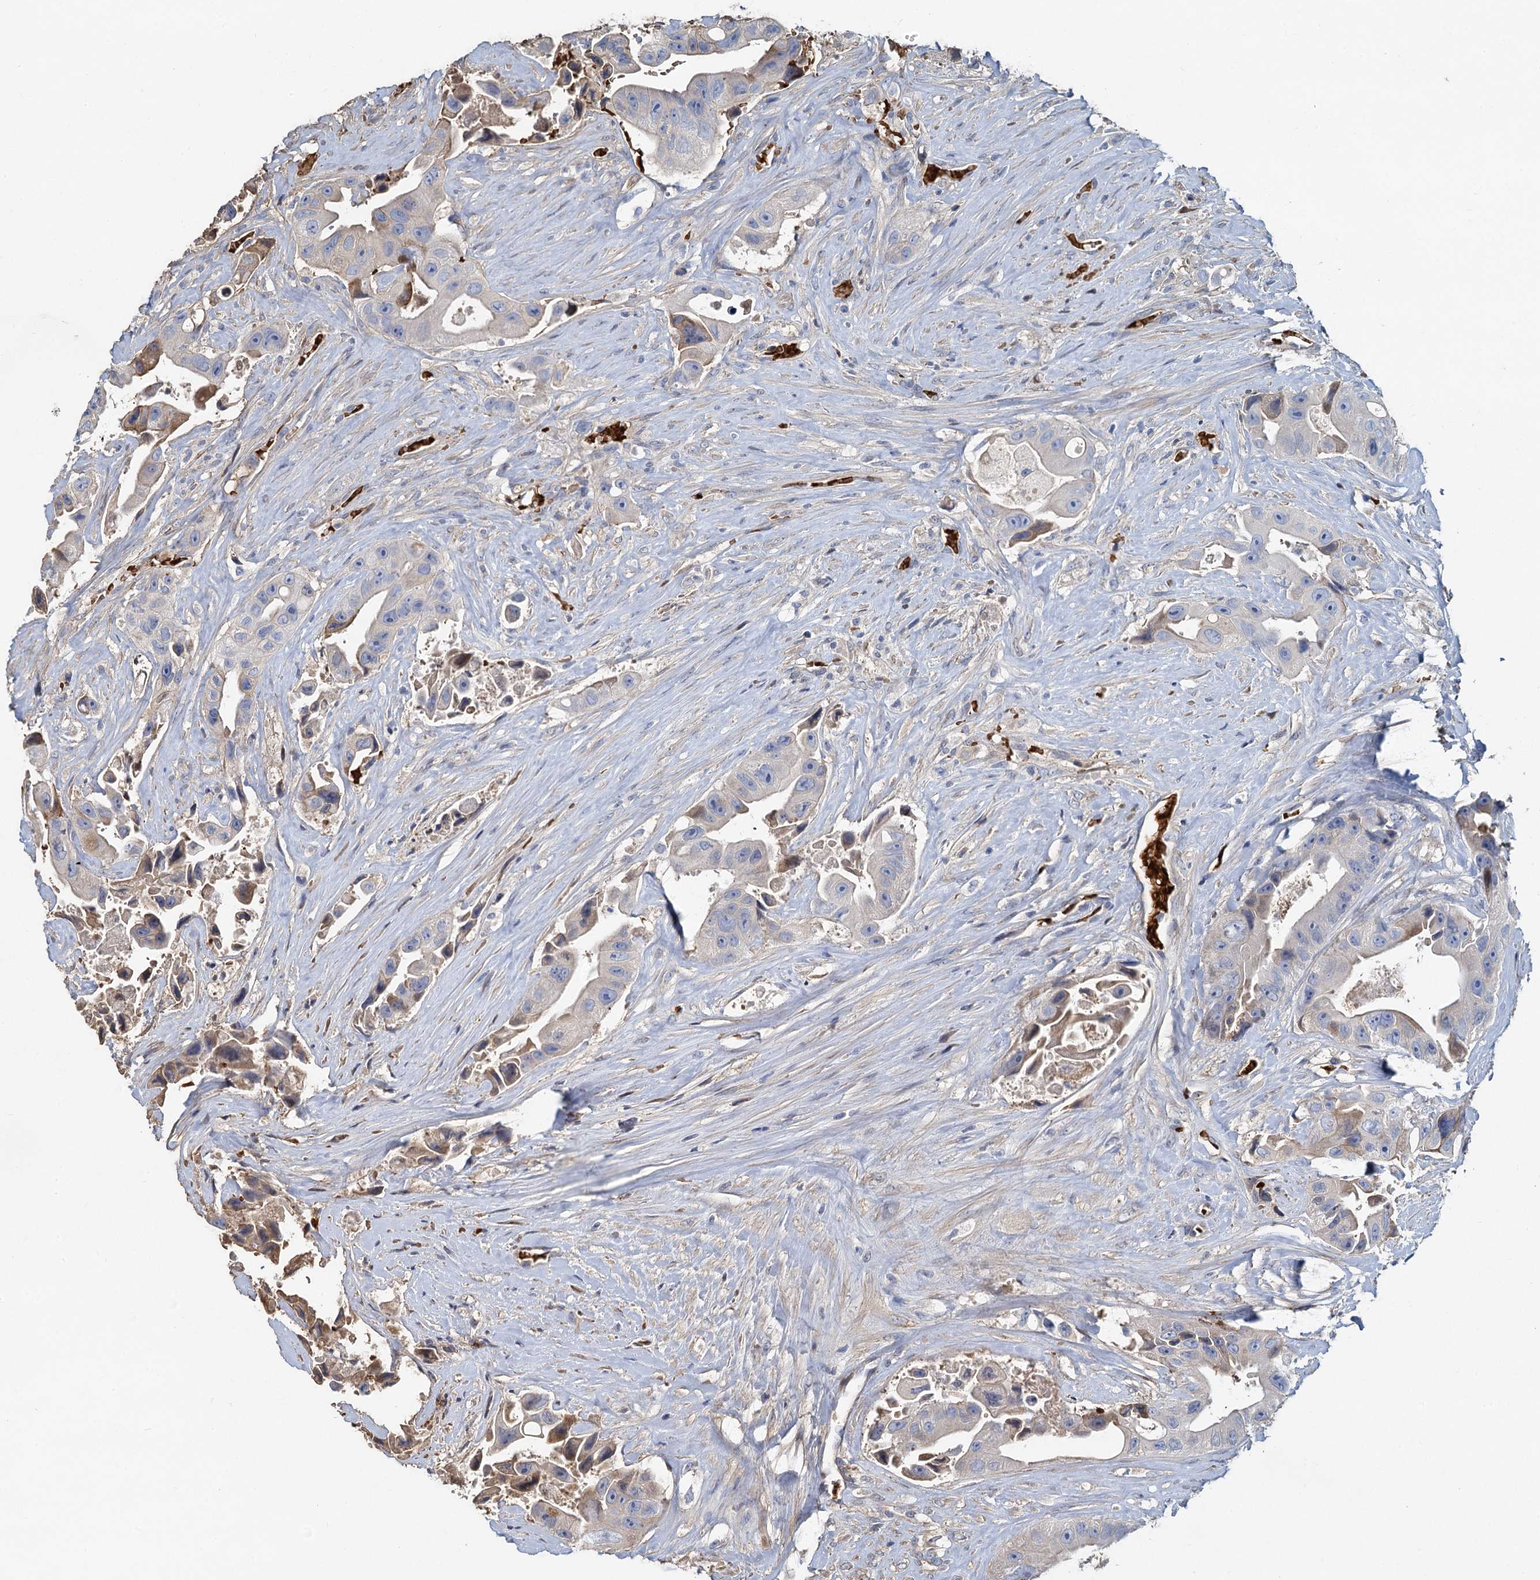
{"staining": {"intensity": "negative", "quantity": "none", "location": "none"}, "tissue": "colorectal cancer", "cell_type": "Tumor cells", "image_type": "cancer", "snomed": [{"axis": "morphology", "description": "Adenocarcinoma, NOS"}, {"axis": "topography", "description": "Colon"}], "caption": "DAB immunohistochemical staining of human colorectal cancer exhibits no significant staining in tumor cells.", "gene": "TCTN2", "patient": {"sex": "female", "age": 46}}